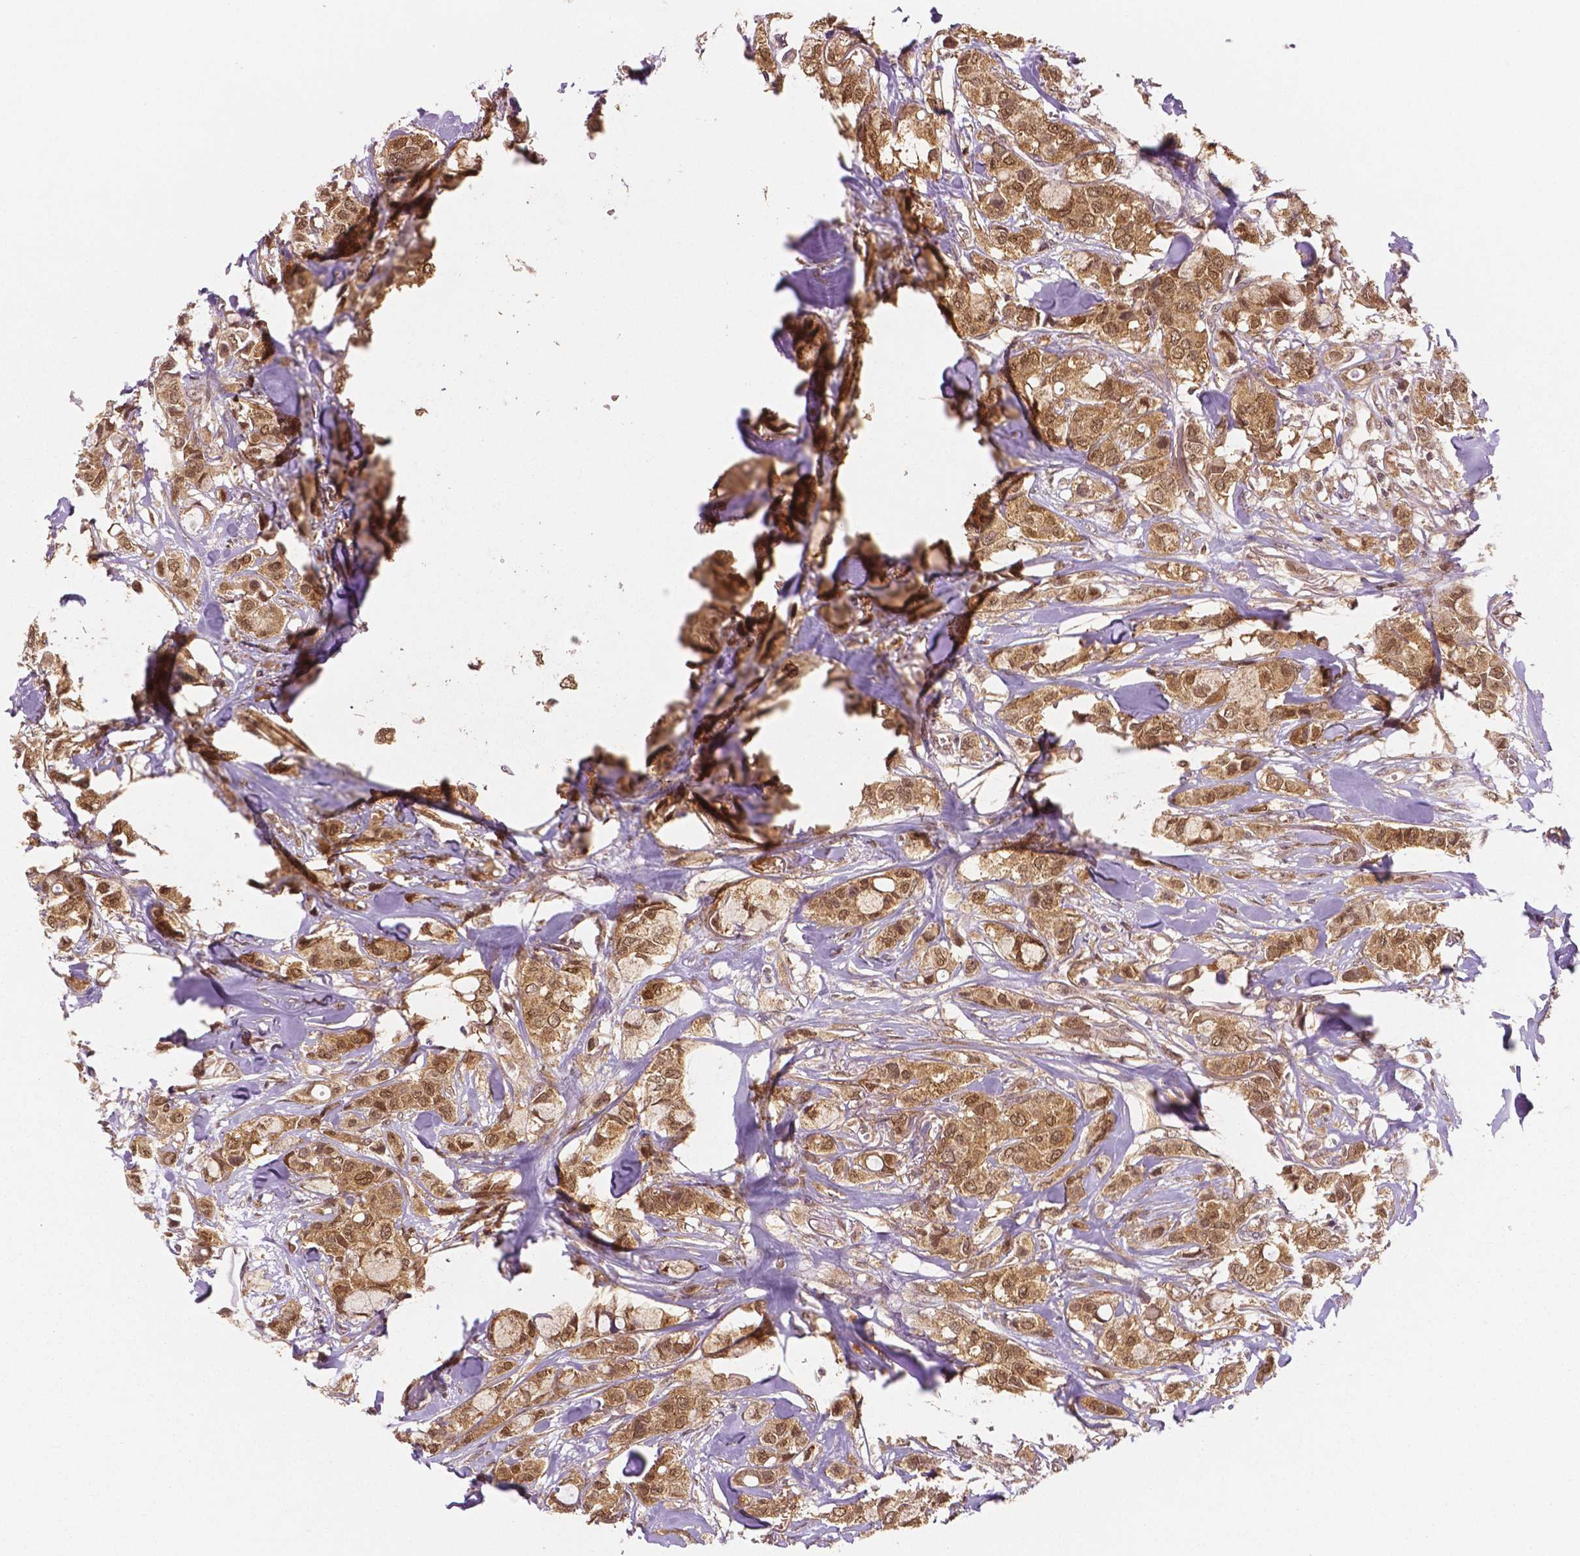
{"staining": {"intensity": "moderate", "quantity": ">75%", "location": "cytoplasmic/membranous,nuclear"}, "tissue": "breast cancer", "cell_type": "Tumor cells", "image_type": "cancer", "snomed": [{"axis": "morphology", "description": "Duct carcinoma"}, {"axis": "topography", "description": "Breast"}], "caption": "Immunohistochemistry (IHC) (DAB) staining of infiltrating ductal carcinoma (breast) reveals moderate cytoplasmic/membranous and nuclear protein positivity in about >75% of tumor cells.", "gene": "STAT3", "patient": {"sex": "female", "age": 85}}